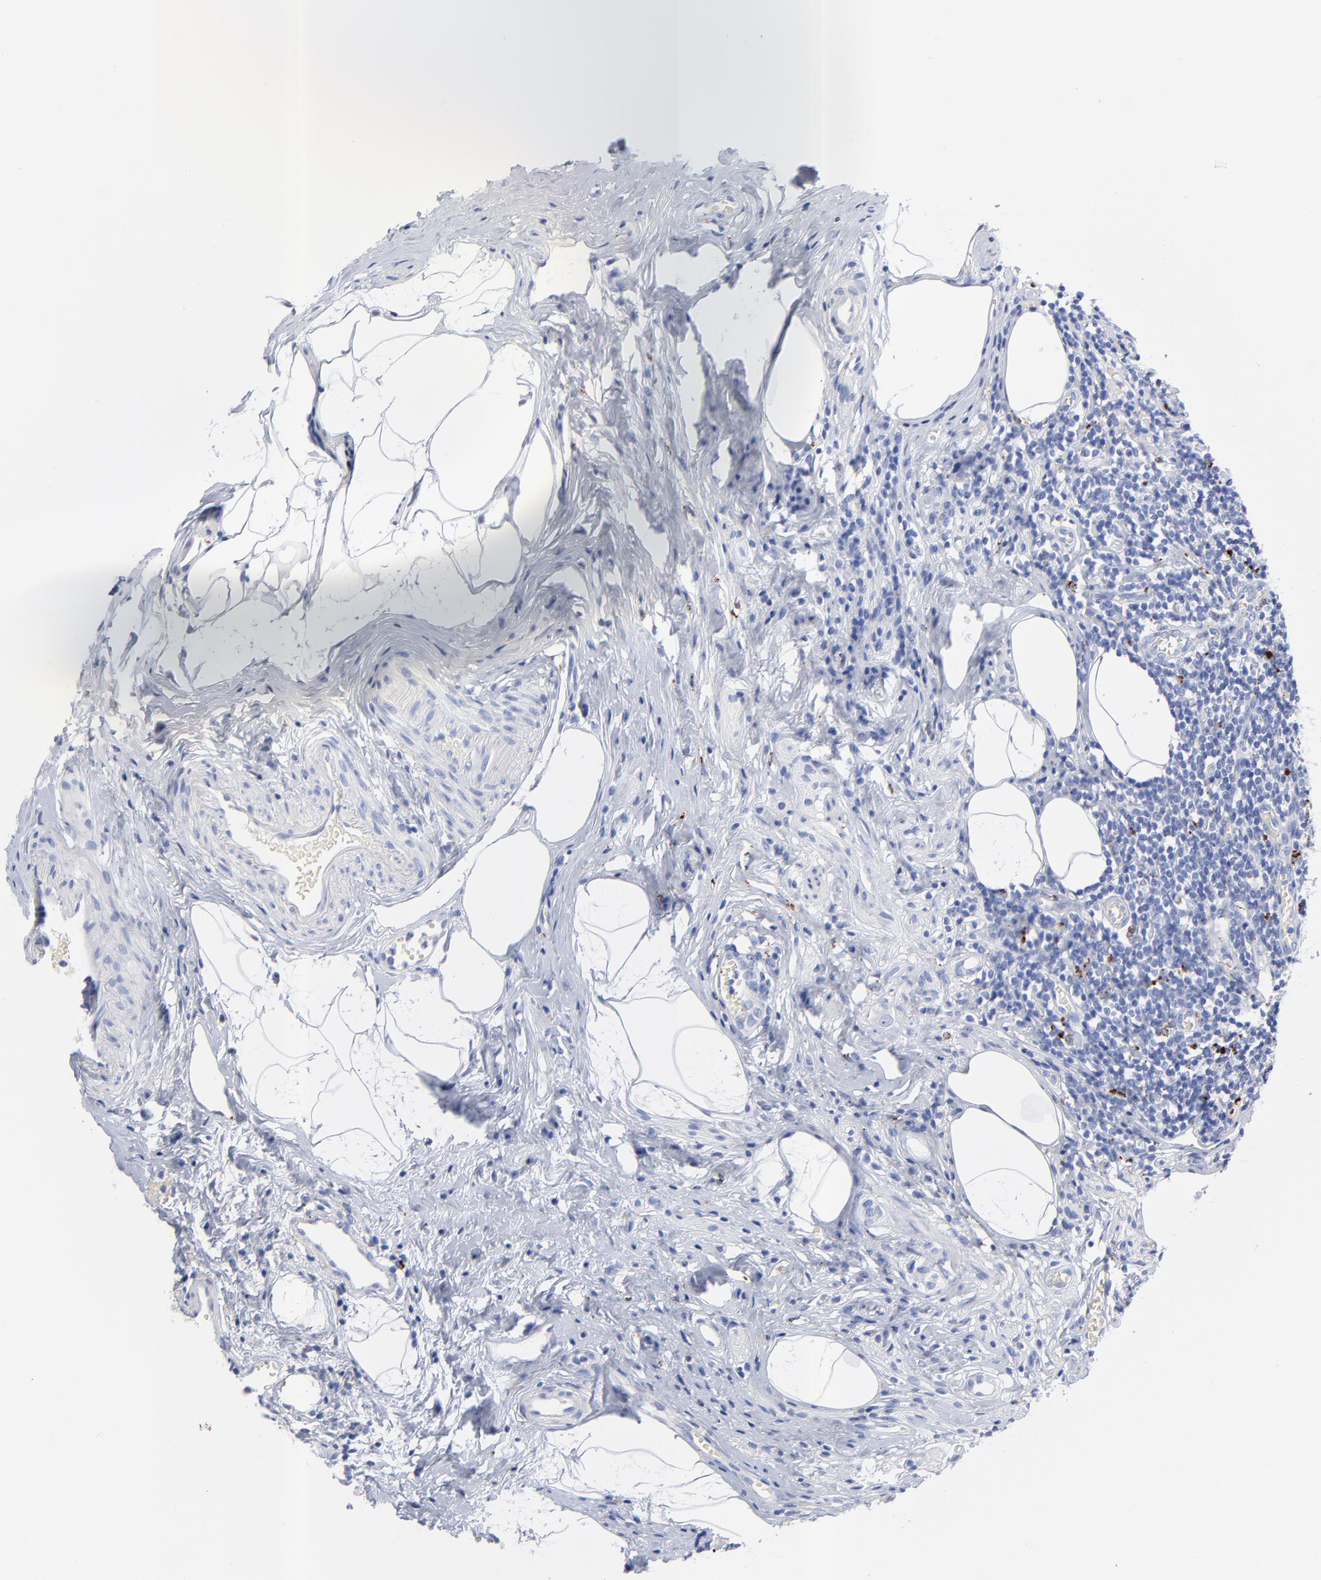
{"staining": {"intensity": "strong", "quantity": "<25%", "location": "cytoplasmic/membranous"}, "tissue": "appendix", "cell_type": "Lymphoid tissue", "image_type": "normal", "snomed": [{"axis": "morphology", "description": "Normal tissue, NOS"}, {"axis": "topography", "description": "Appendix"}], "caption": "IHC (DAB) staining of normal human appendix demonstrates strong cytoplasmic/membranous protein positivity in about <25% of lymphoid tissue. Immunohistochemistry (ihc) stains the protein in brown and the nuclei are stained blue.", "gene": "CPVL", "patient": {"sex": "male", "age": 38}}